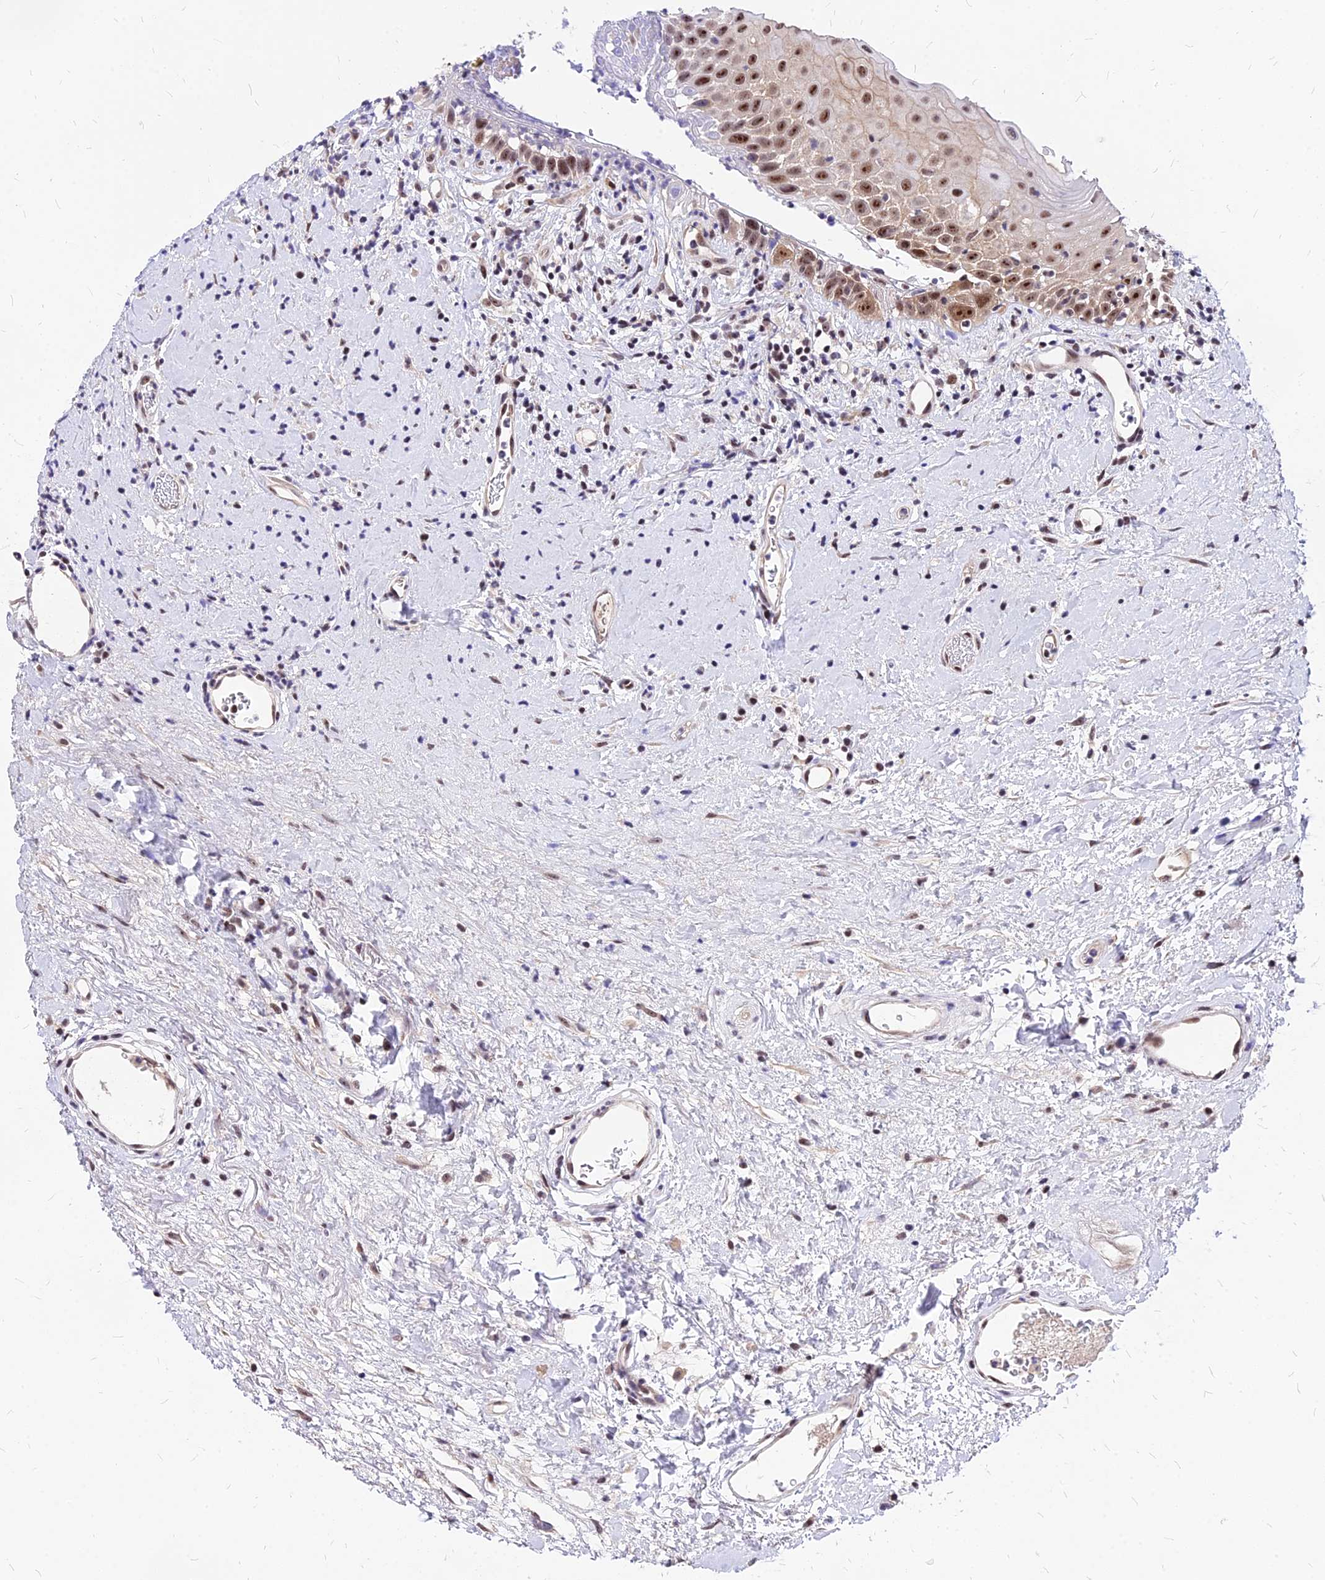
{"staining": {"intensity": "moderate", "quantity": ">75%", "location": "nuclear"}, "tissue": "oral mucosa", "cell_type": "Squamous epithelial cells", "image_type": "normal", "snomed": [{"axis": "morphology", "description": "Normal tissue, NOS"}, {"axis": "topography", "description": "Oral tissue"}], "caption": "An image of oral mucosa stained for a protein demonstrates moderate nuclear brown staining in squamous epithelial cells.", "gene": "DDX55", "patient": {"sex": "female", "age": 76}}